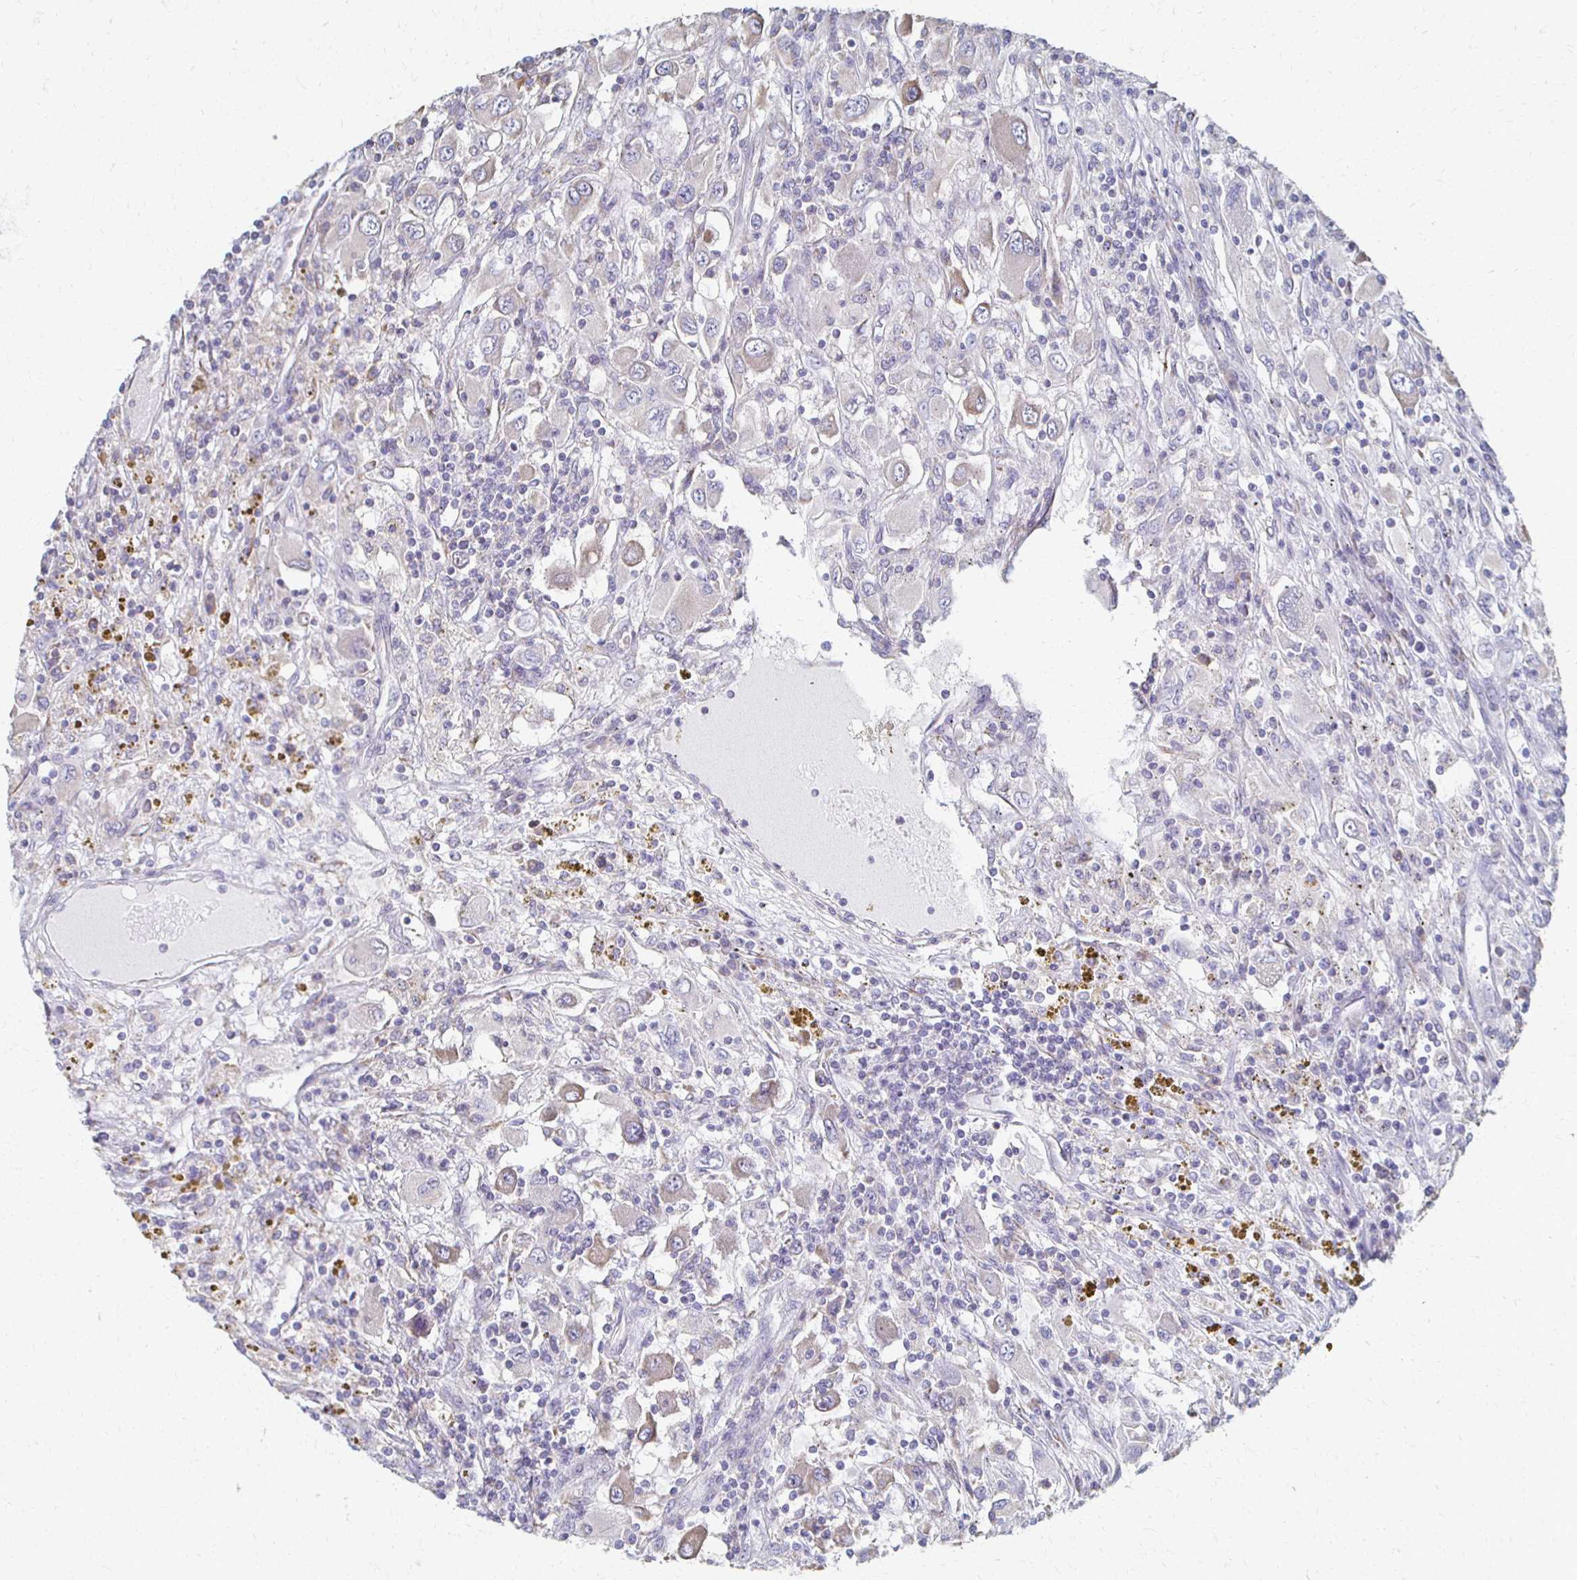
{"staining": {"intensity": "weak", "quantity": "<25%", "location": "cytoplasmic/membranous"}, "tissue": "renal cancer", "cell_type": "Tumor cells", "image_type": "cancer", "snomed": [{"axis": "morphology", "description": "Adenocarcinoma, NOS"}, {"axis": "topography", "description": "Kidney"}], "caption": "This is an IHC image of human renal adenocarcinoma. There is no staining in tumor cells.", "gene": "ATP1A3", "patient": {"sex": "female", "age": 67}}